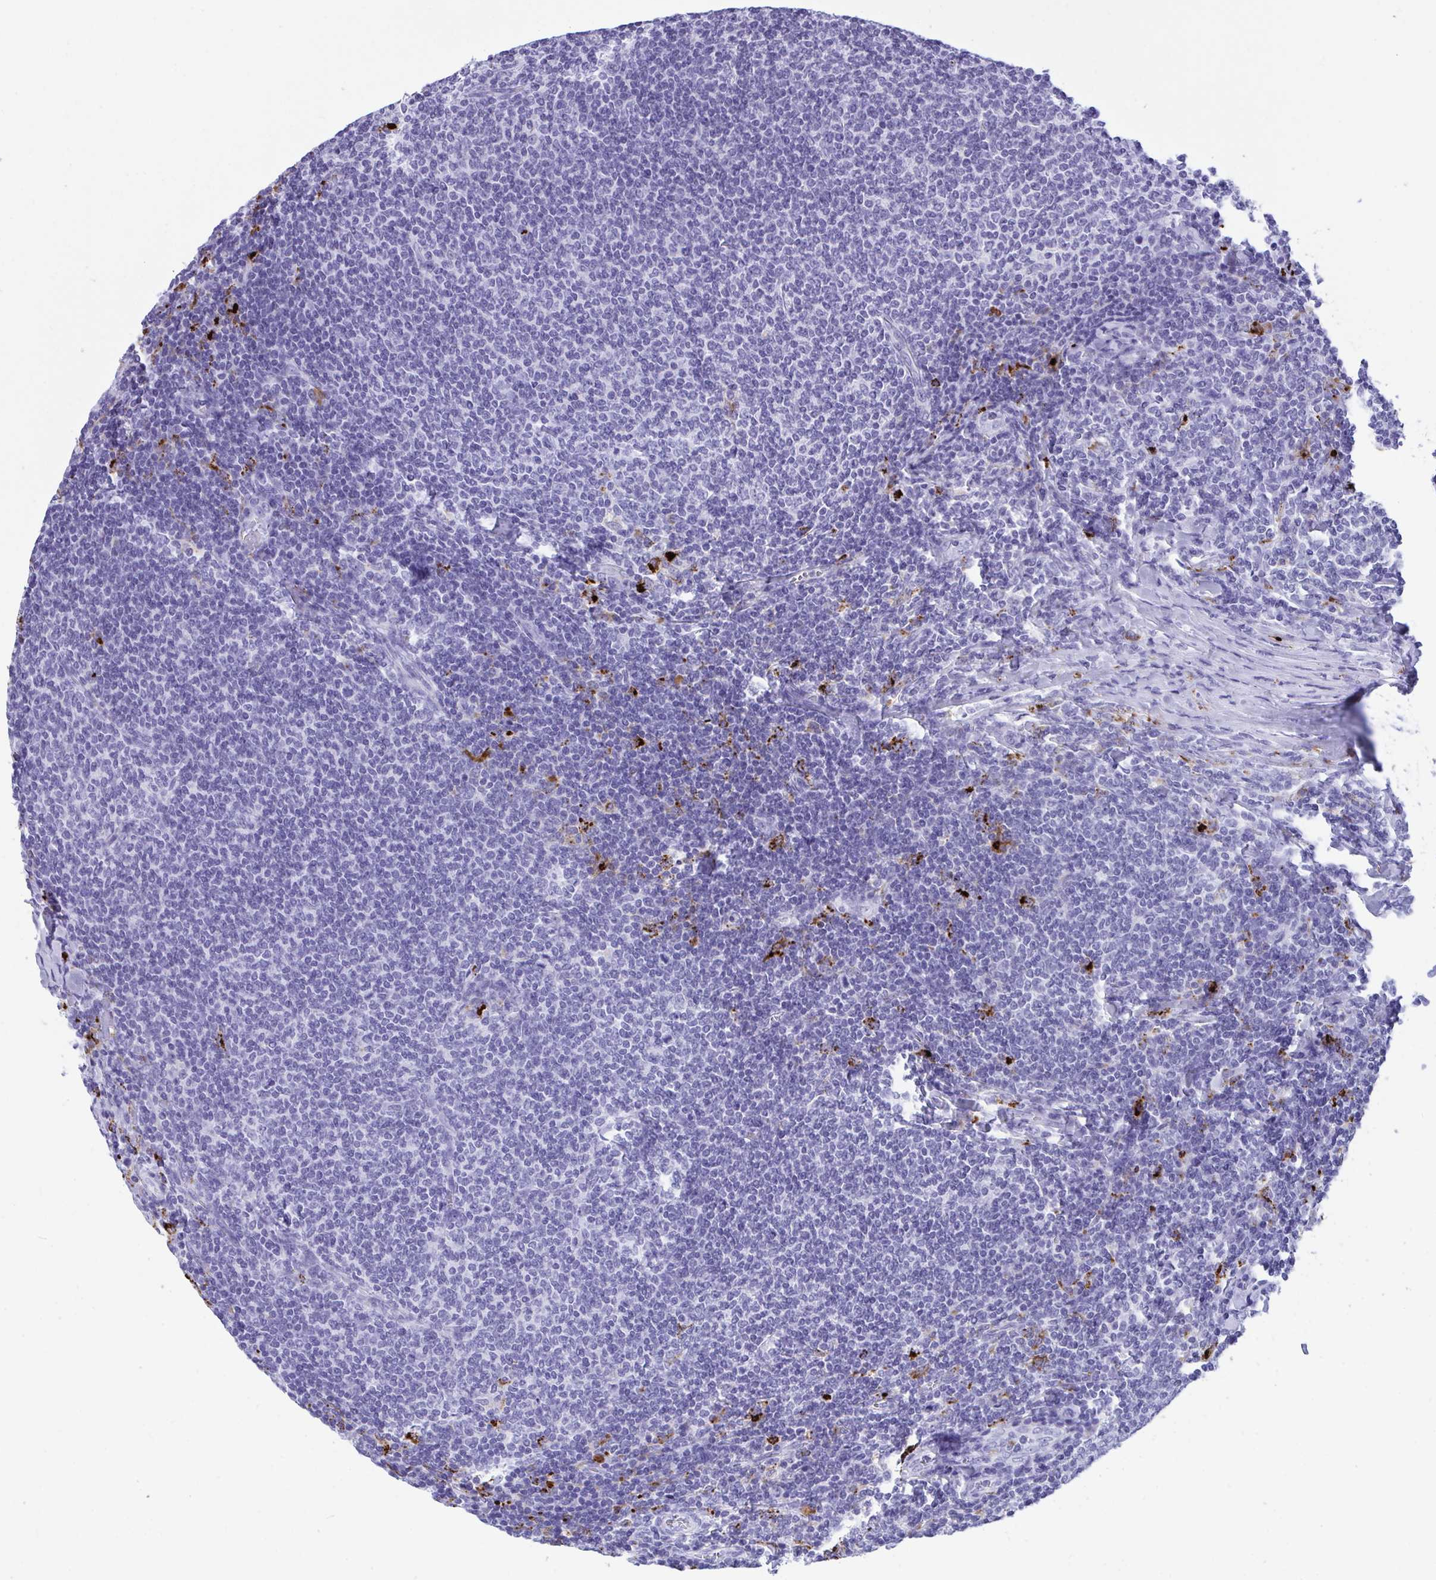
{"staining": {"intensity": "negative", "quantity": "none", "location": "none"}, "tissue": "lymphoma", "cell_type": "Tumor cells", "image_type": "cancer", "snomed": [{"axis": "morphology", "description": "Malignant lymphoma, non-Hodgkin's type, Low grade"}, {"axis": "topography", "description": "Lymph node"}], "caption": "IHC of human lymphoma reveals no expression in tumor cells. (Brightfield microscopy of DAB immunohistochemistry (IHC) at high magnification).", "gene": "CPVL", "patient": {"sex": "male", "age": 52}}